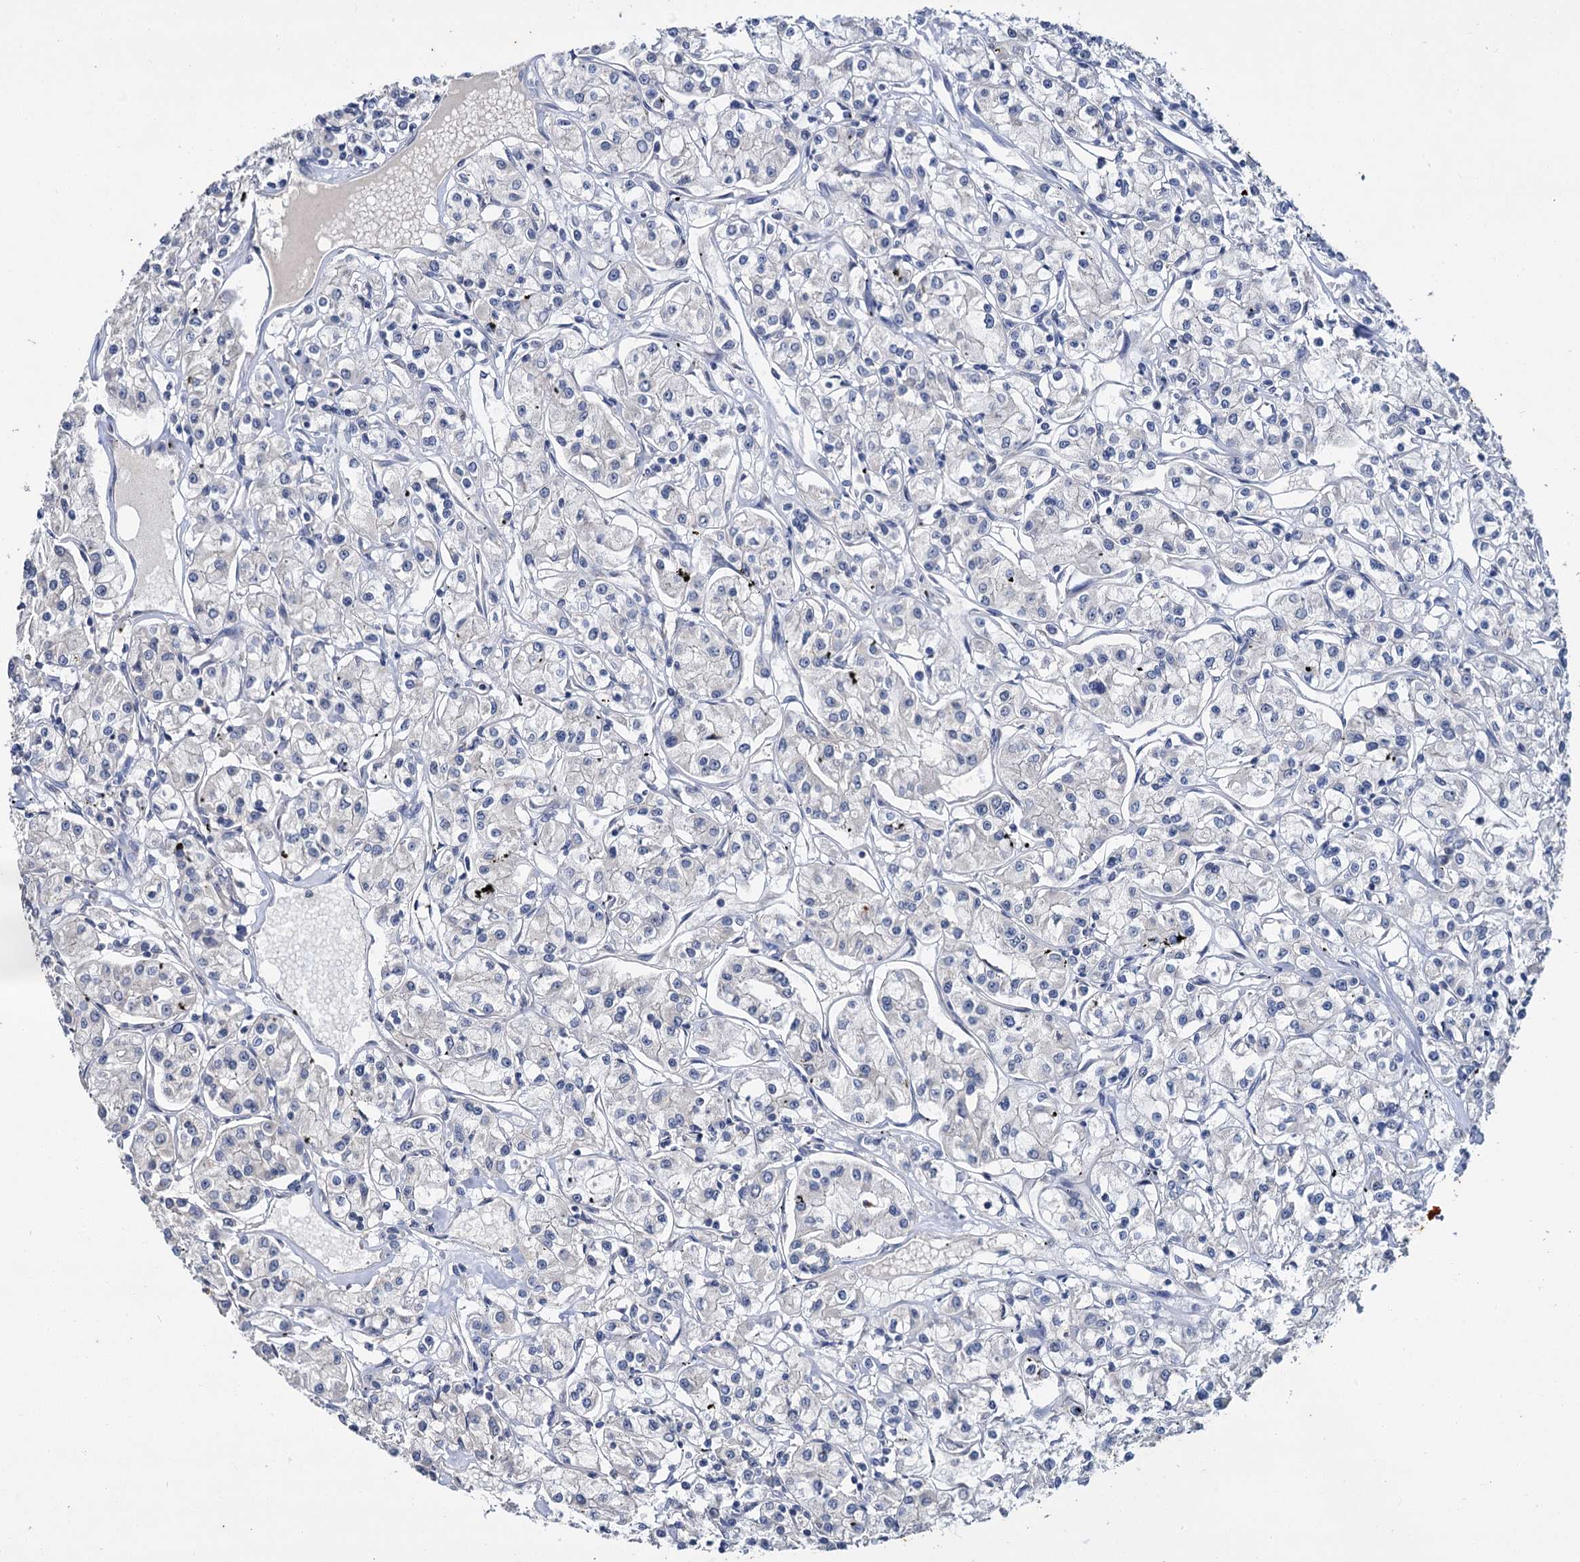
{"staining": {"intensity": "negative", "quantity": "none", "location": "none"}, "tissue": "renal cancer", "cell_type": "Tumor cells", "image_type": "cancer", "snomed": [{"axis": "morphology", "description": "Adenocarcinoma, NOS"}, {"axis": "topography", "description": "Kidney"}], "caption": "Tumor cells are negative for protein expression in human adenocarcinoma (renal).", "gene": "ATP9A", "patient": {"sex": "female", "age": 59}}